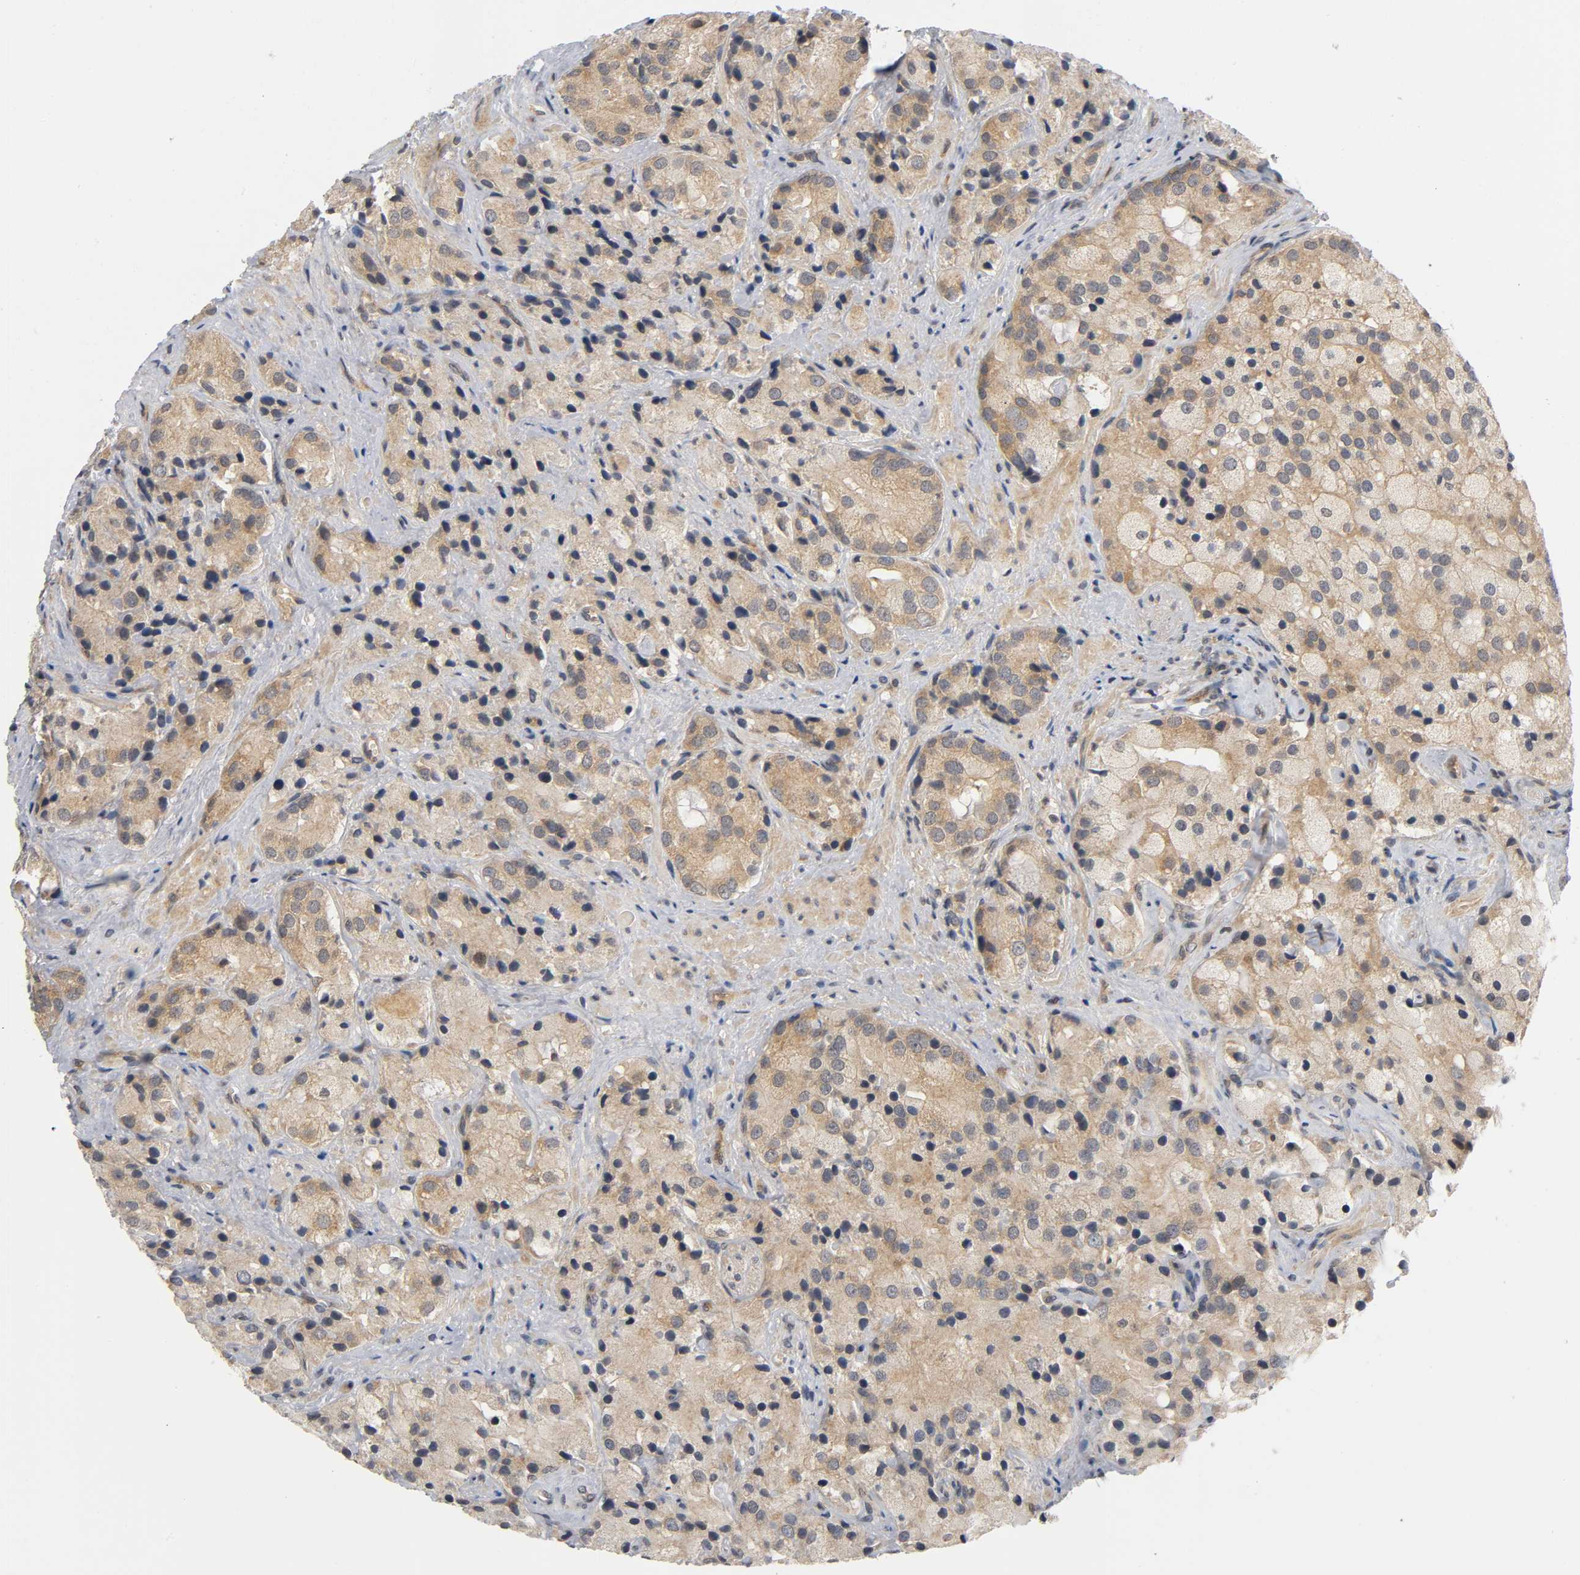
{"staining": {"intensity": "moderate", "quantity": ">75%", "location": "cytoplasmic/membranous"}, "tissue": "prostate cancer", "cell_type": "Tumor cells", "image_type": "cancer", "snomed": [{"axis": "morphology", "description": "Adenocarcinoma, High grade"}, {"axis": "topography", "description": "Prostate"}], "caption": "Immunohistochemical staining of human prostate high-grade adenocarcinoma demonstrates medium levels of moderate cytoplasmic/membranous protein positivity in approximately >75% of tumor cells.", "gene": "MAPK8", "patient": {"sex": "male", "age": 70}}